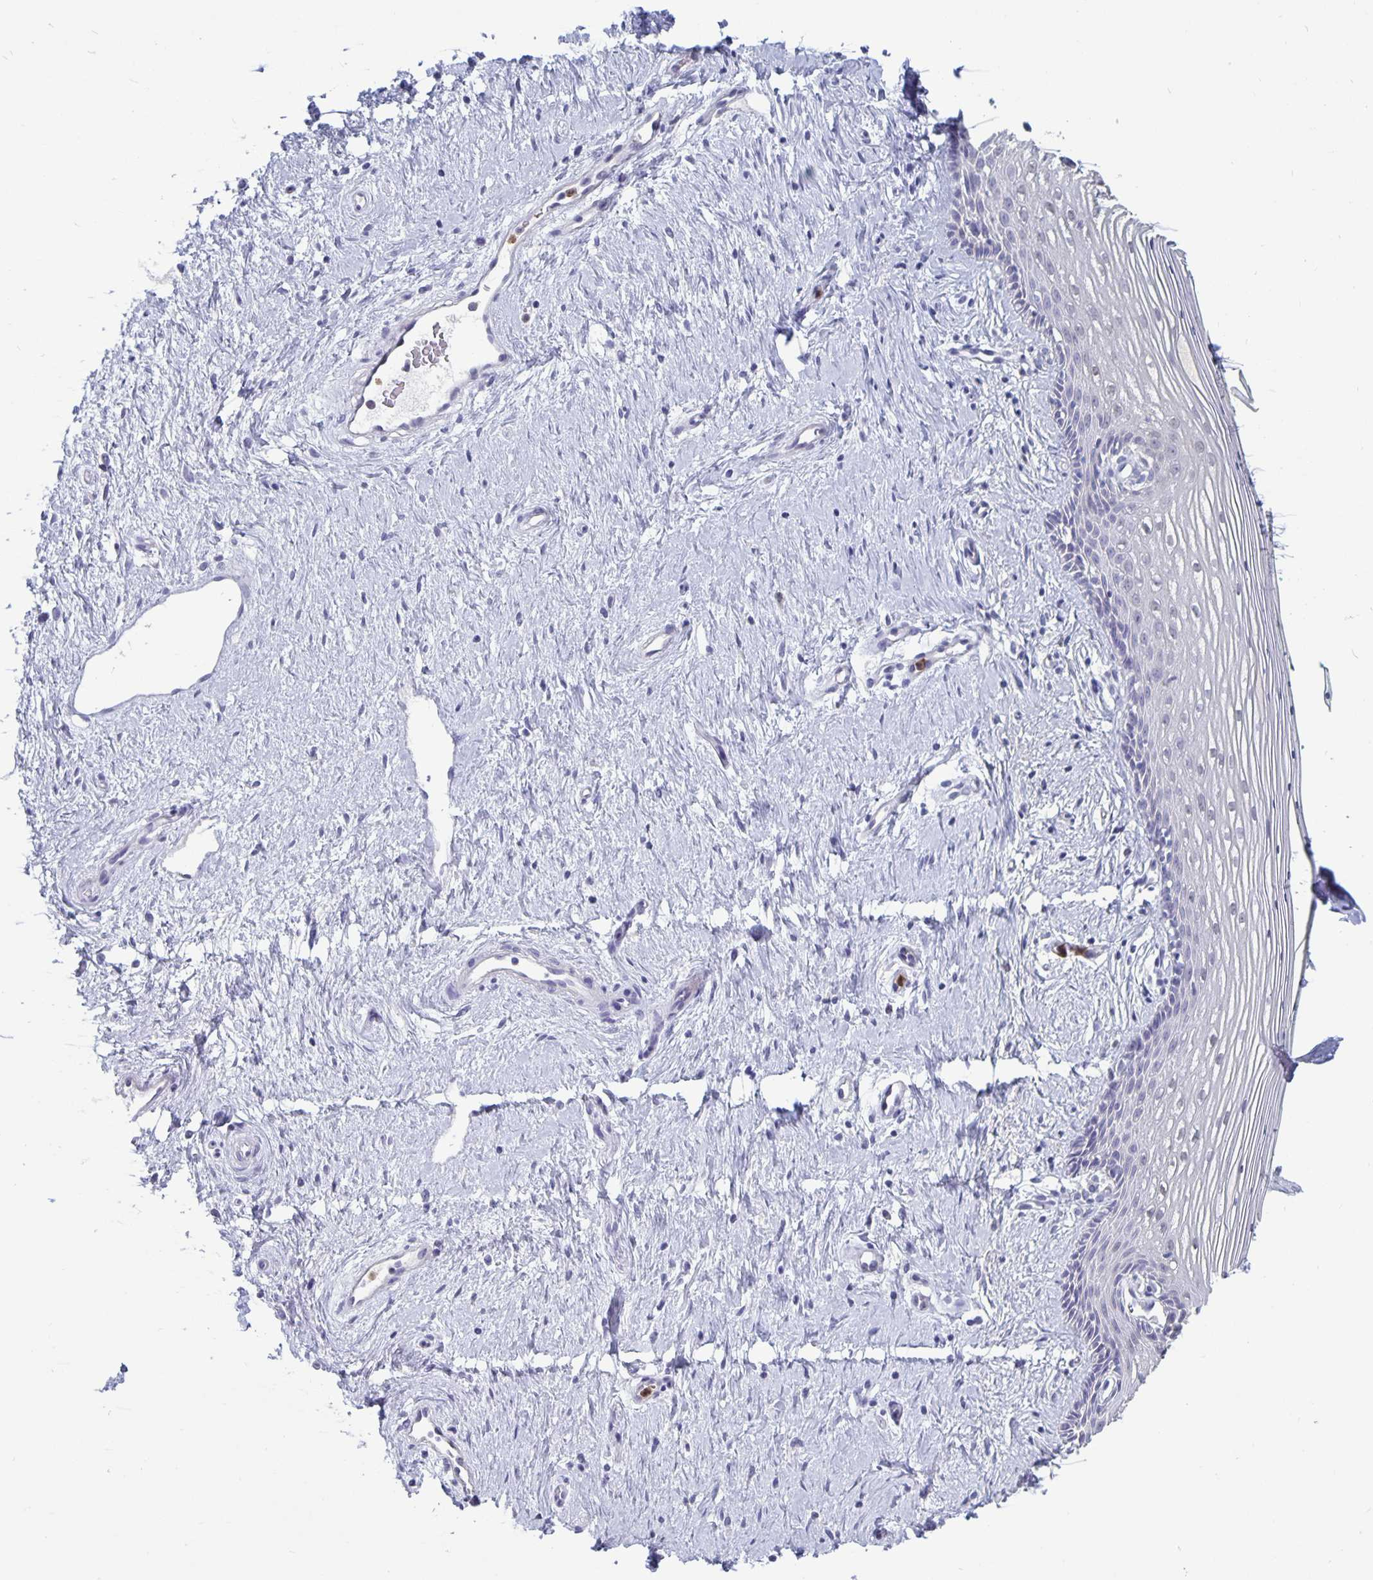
{"staining": {"intensity": "negative", "quantity": "none", "location": "none"}, "tissue": "vagina", "cell_type": "Squamous epithelial cells", "image_type": "normal", "snomed": [{"axis": "morphology", "description": "Normal tissue, NOS"}, {"axis": "topography", "description": "Vagina"}], "caption": "Immunohistochemistry image of normal vagina: vagina stained with DAB reveals no significant protein positivity in squamous epithelial cells. (DAB immunohistochemistry (IHC), high magnification).", "gene": "PLCB3", "patient": {"sex": "female", "age": 42}}